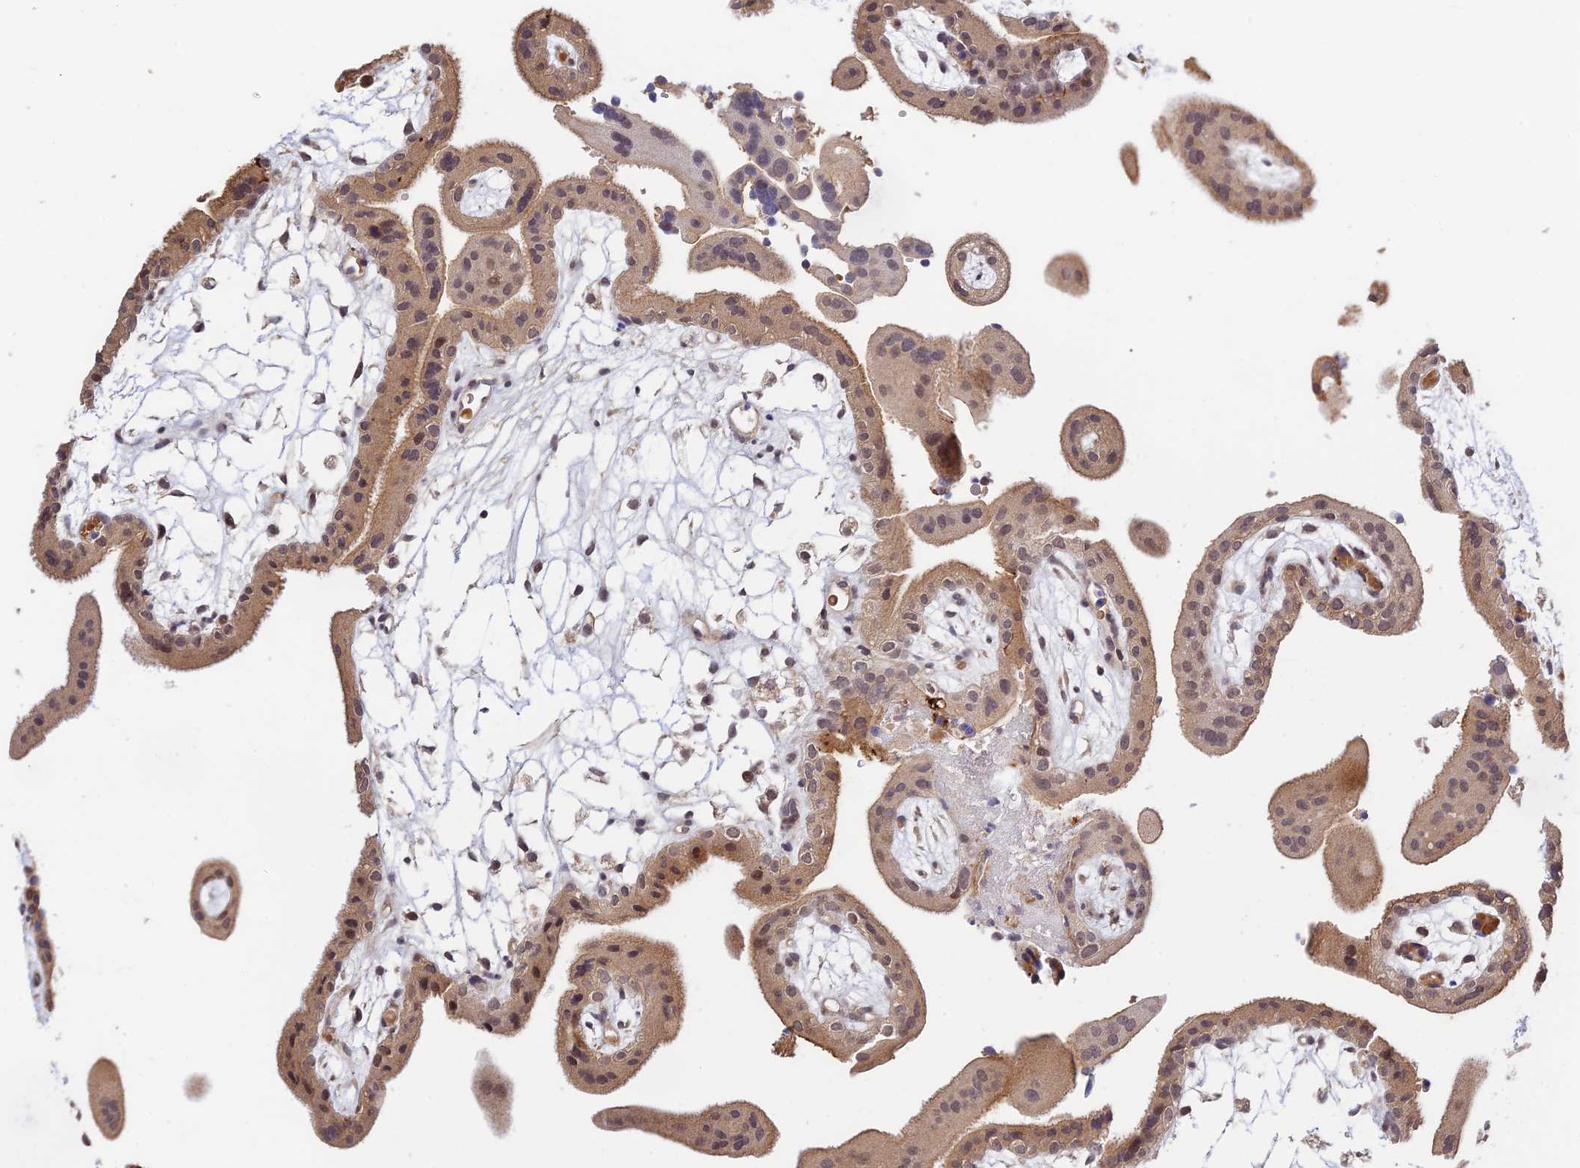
{"staining": {"intensity": "moderate", "quantity": ">75%", "location": "cytoplasmic/membranous,nuclear"}, "tissue": "placenta", "cell_type": "Decidual cells", "image_type": "normal", "snomed": [{"axis": "morphology", "description": "Normal tissue, NOS"}, {"axis": "topography", "description": "Placenta"}], "caption": "Placenta stained with DAB immunohistochemistry (IHC) reveals medium levels of moderate cytoplasmic/membranous,nuclear staining in approximately >75% of decidual cells.", "gene": "CWH43", "patient": {"sex": "female", "age": 18}}